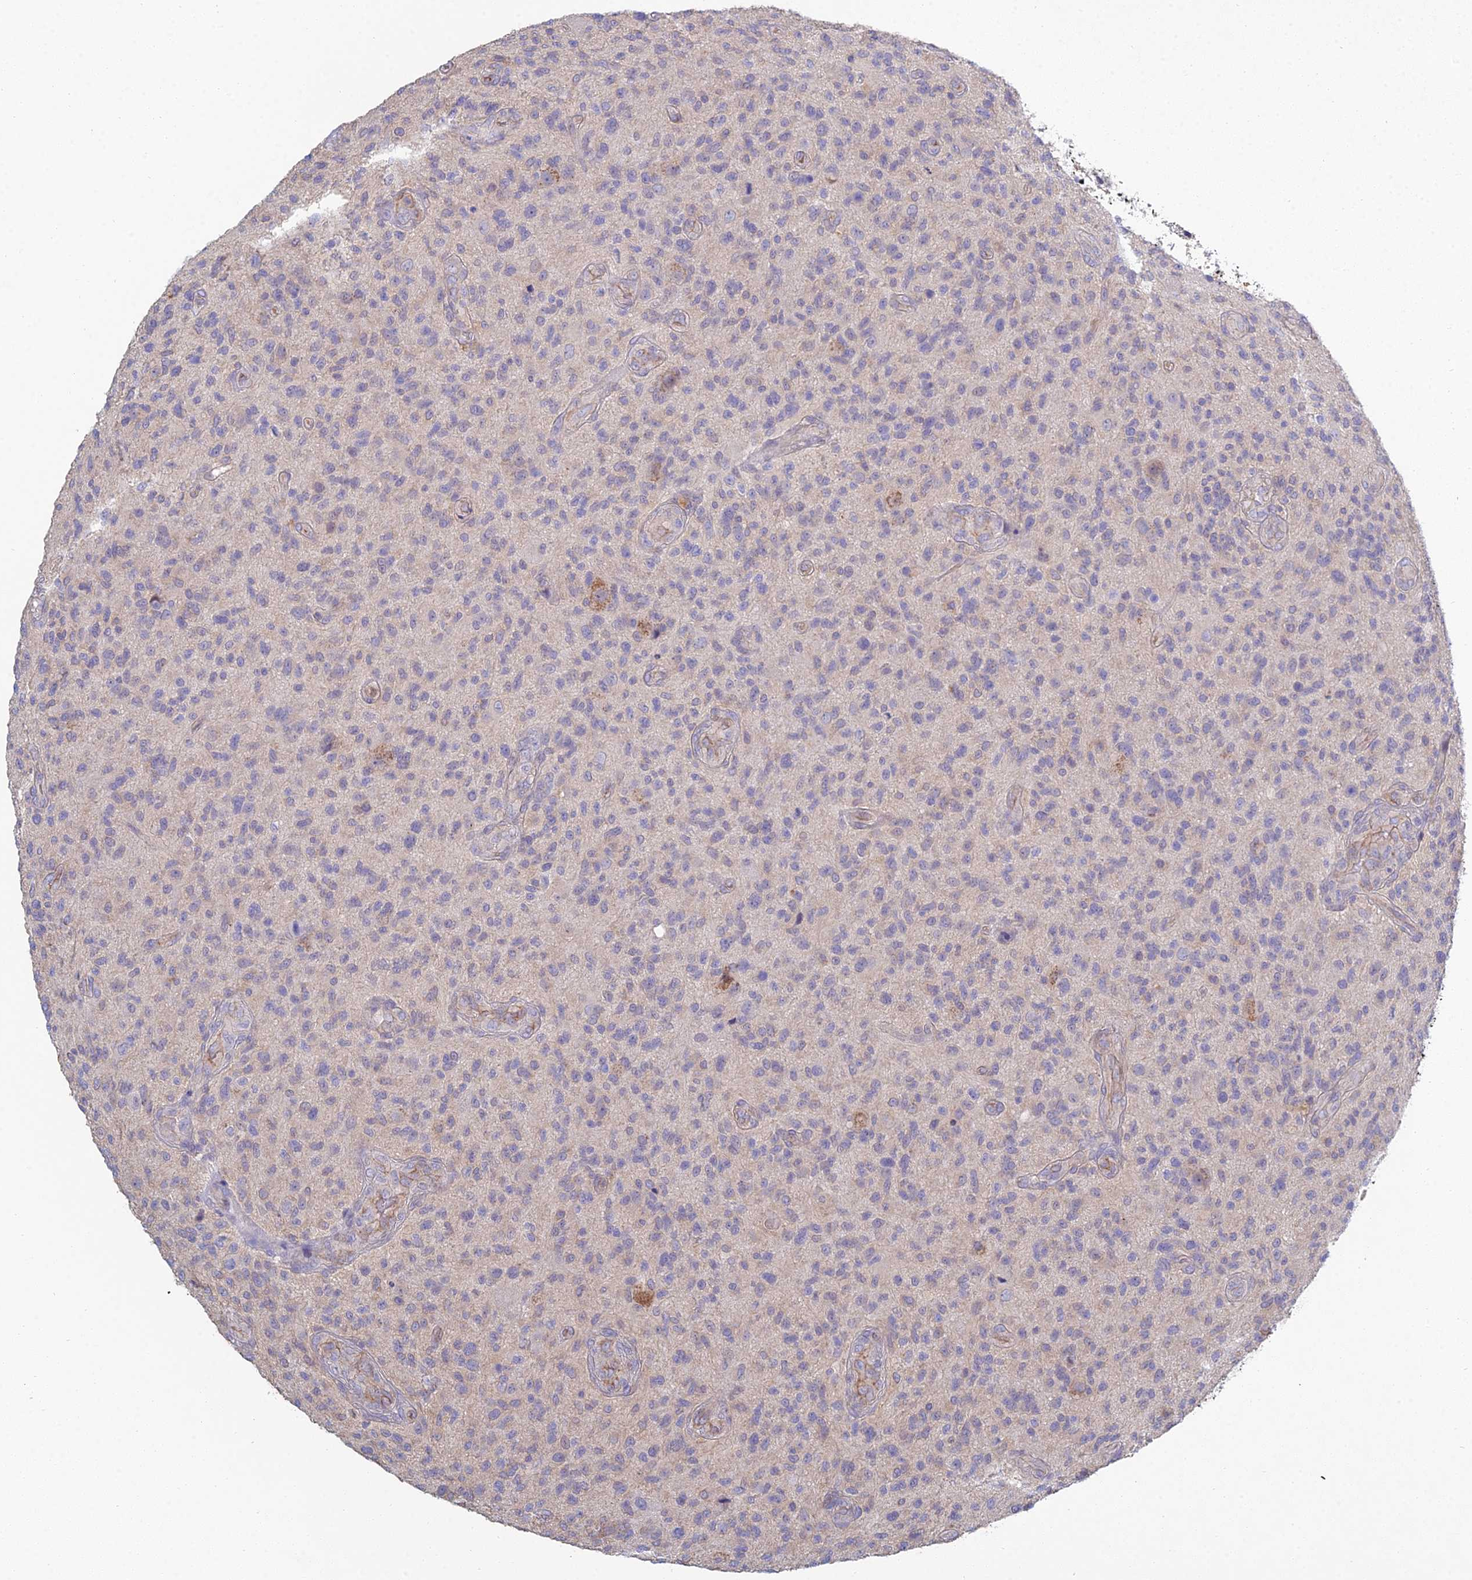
{"staining": {"intensity": "negative", "quantity": "none", "location": "none"}, "tissue": "glioma", "cell_type": "Tumor cells", "image_type": "cancer", "snomed": [{"axis": "morphology", "description": "Glioma, malignant, High grade"}, {"axis": "topography", "description": "Brain"}], "caption": "High magnification brightfield microscopy of glioma stained with DAB (brown) and counterstained with hematoxylin (blue): tumor cells show no significant positivity.", "gene": "METTL26", "patient": {"sex": "male", "age": 47}}